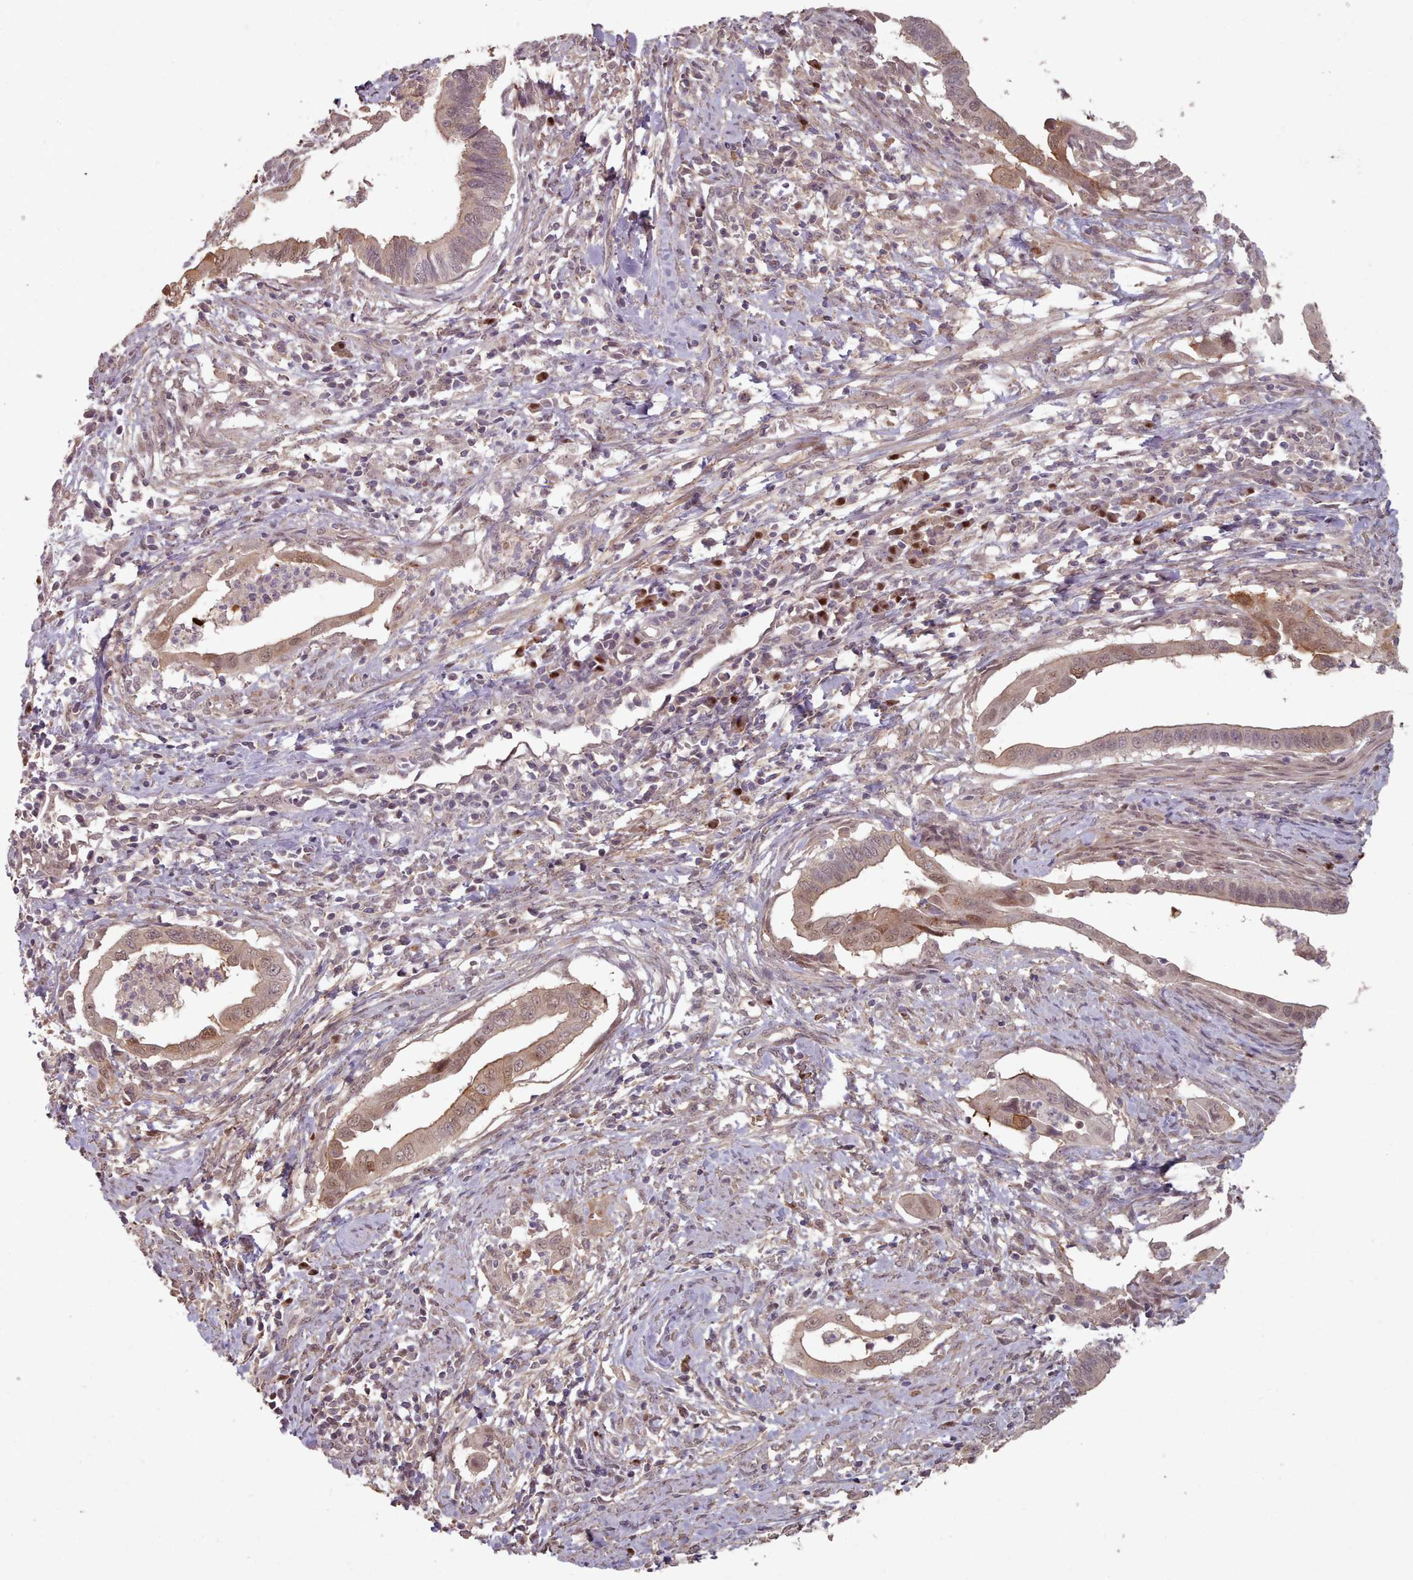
{"staining": {"intensity": "moderate", "quantity": "25%-75%", "location": "cytoplasmic/membranous,nuclear"}, "tissue": "cervical cancer", "cell_type": "Tumor cells", "image_type": "cancer", "snomed": [{"axis": "morphology", "description": "Adenocarcinoma, NOS"}, {"axis": "topography", "description": "Cervix"}], "caption": "Cervical adenocarcinoma stained with a brown dye displays moderate cytoplasmic/membranous and nuclear positive staining in approximately 25%-75% of tumor cells.", "gene": "ERCC6L", "patient": {"sex": "female", "age": 42}}